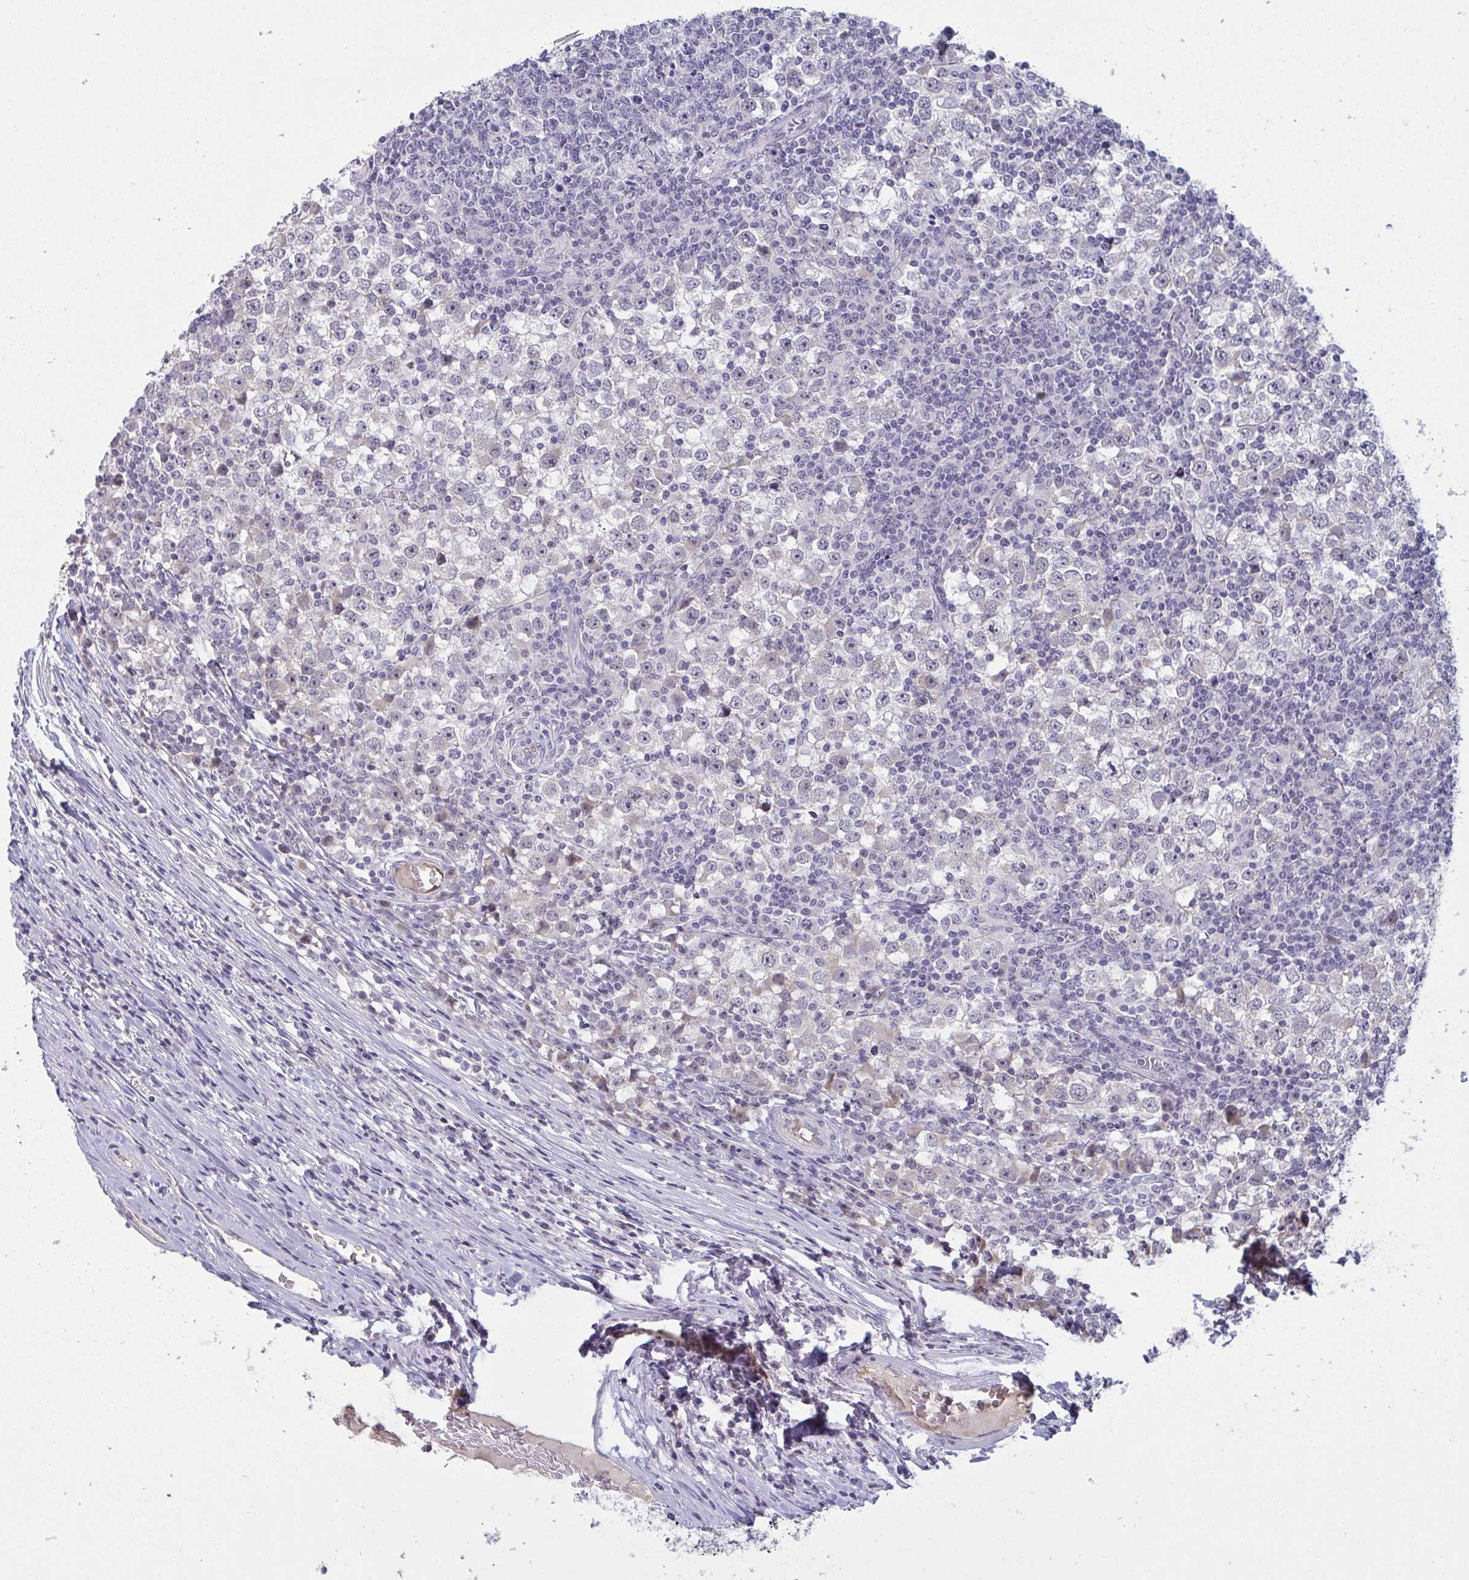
{"staining": {"intensity": "negative", "quantity": "none", "location": "none"}, "tissue": "testis cancer", "cell_type": "Tumor cells", "image_type": "cancer", "snomed": [{"axis": "morphology", "description": "Seminoma, NOS"}, {"axis": "topography", "description": "Testis"}], "caption": "DAB (3,3'-diaminobenzidine) immunohistochemical staining of testis cancer (seminoma) displays no significant positivity in tumor cells.", "gene": "RNASEH1", "patient": {"sex": "male", "age": 65}}